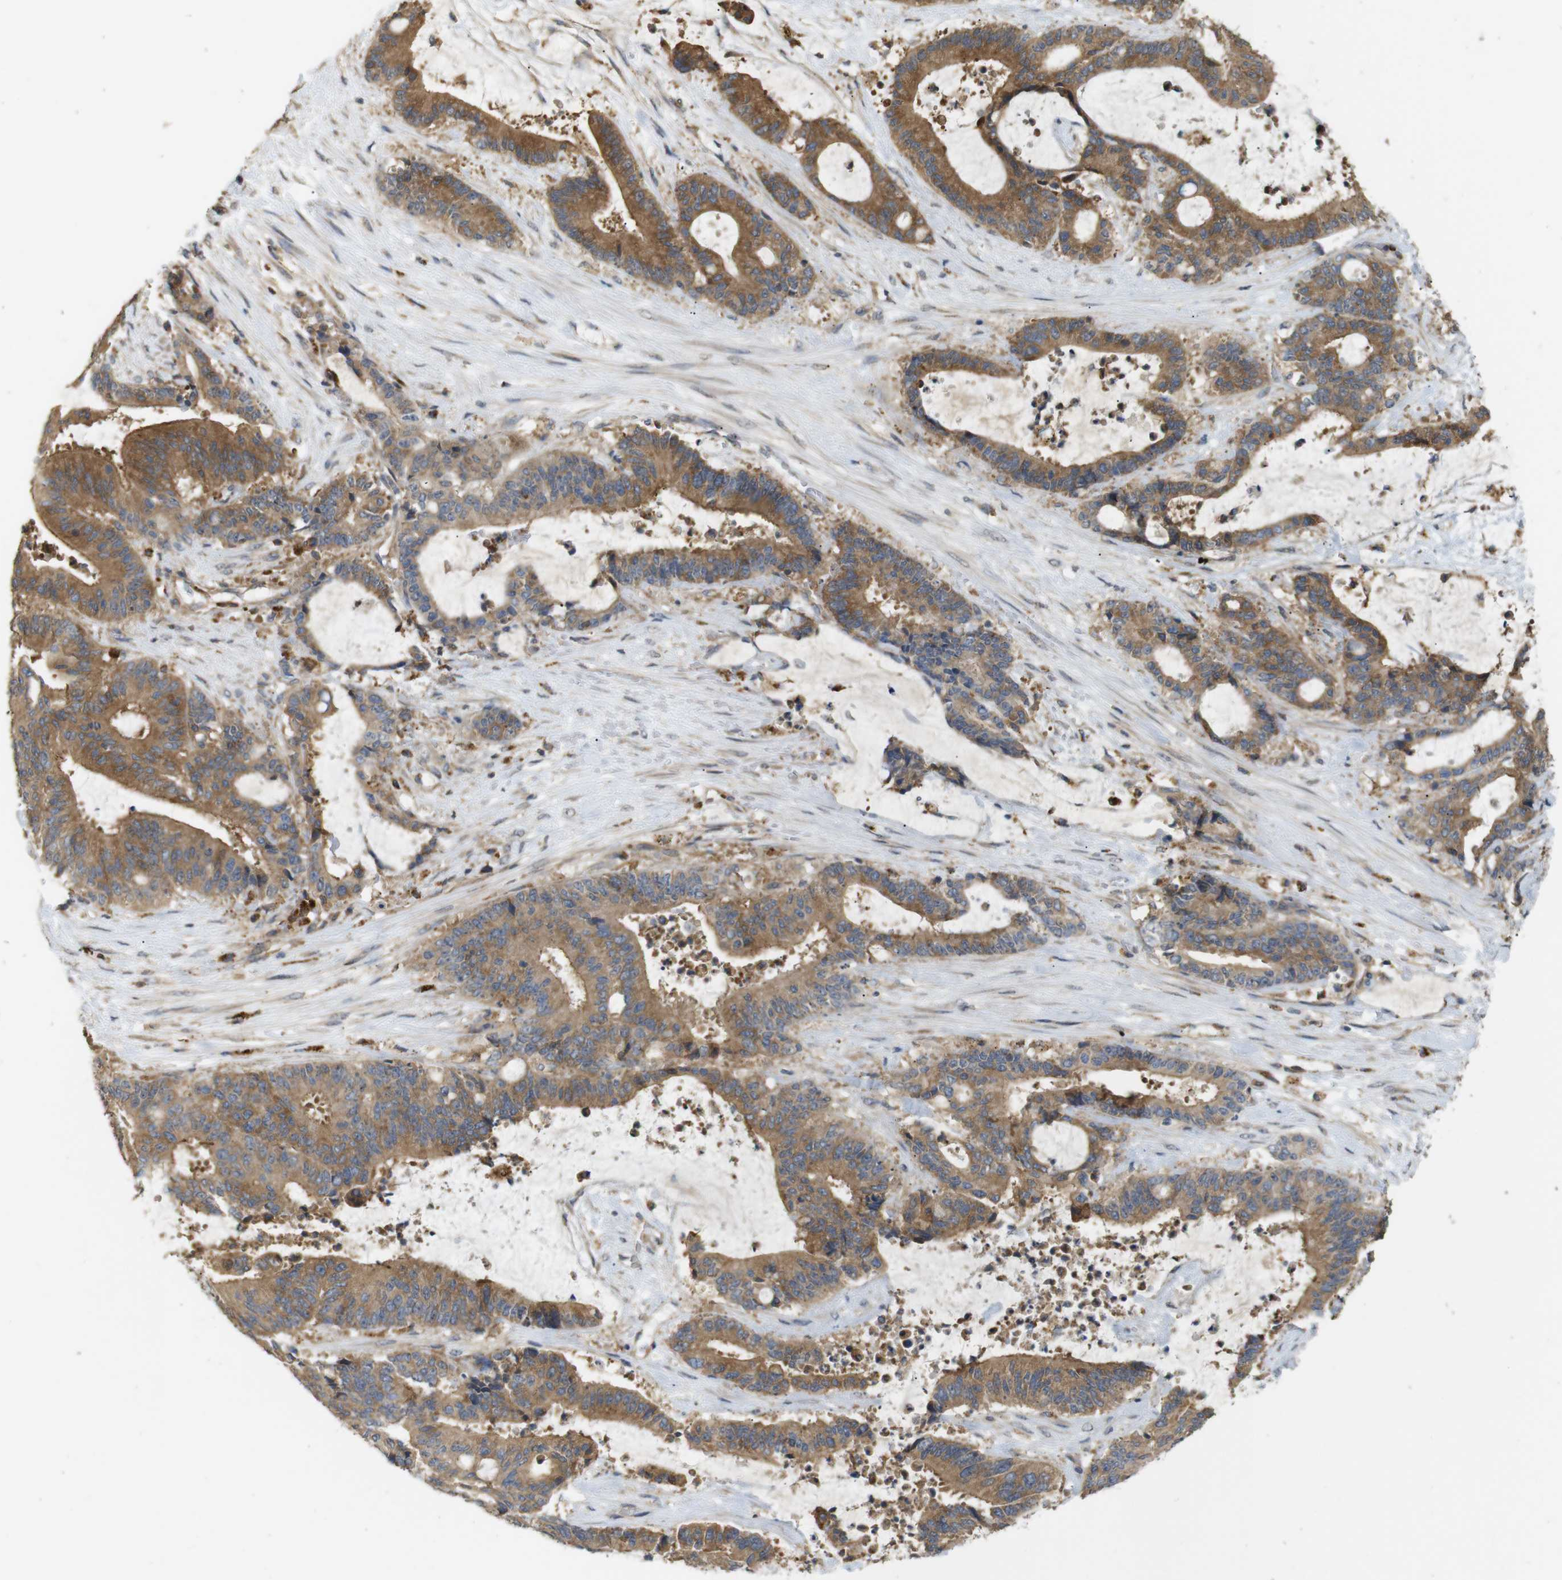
{"staining": {"intensity": "moderate", "quantity": ">75%", "location": "cytoplasmic/membranous"}, "tissue": "liver cancer", "cell_type": "Tumor cells", "image_type": "cancer", "snomed": [{"axis": "morphology", "description": "Normal tissue, NOS"}, {"axis": "morphology", "description": "Cholangiocarcinoma"}, {"axis": "topography", "description": "Liver"}, {"axis": "topography", "description": "Peripheral nerve tissue"}], "caption": "A high-resolution image shows IHC staining of cholangiocarcinoma (liver), which reveals moderate cytoplasmic/membranous expression in approximately >75% of tumor cells.", "gene": "KSR1", "patient": {"sex": "female", "age": 73}}